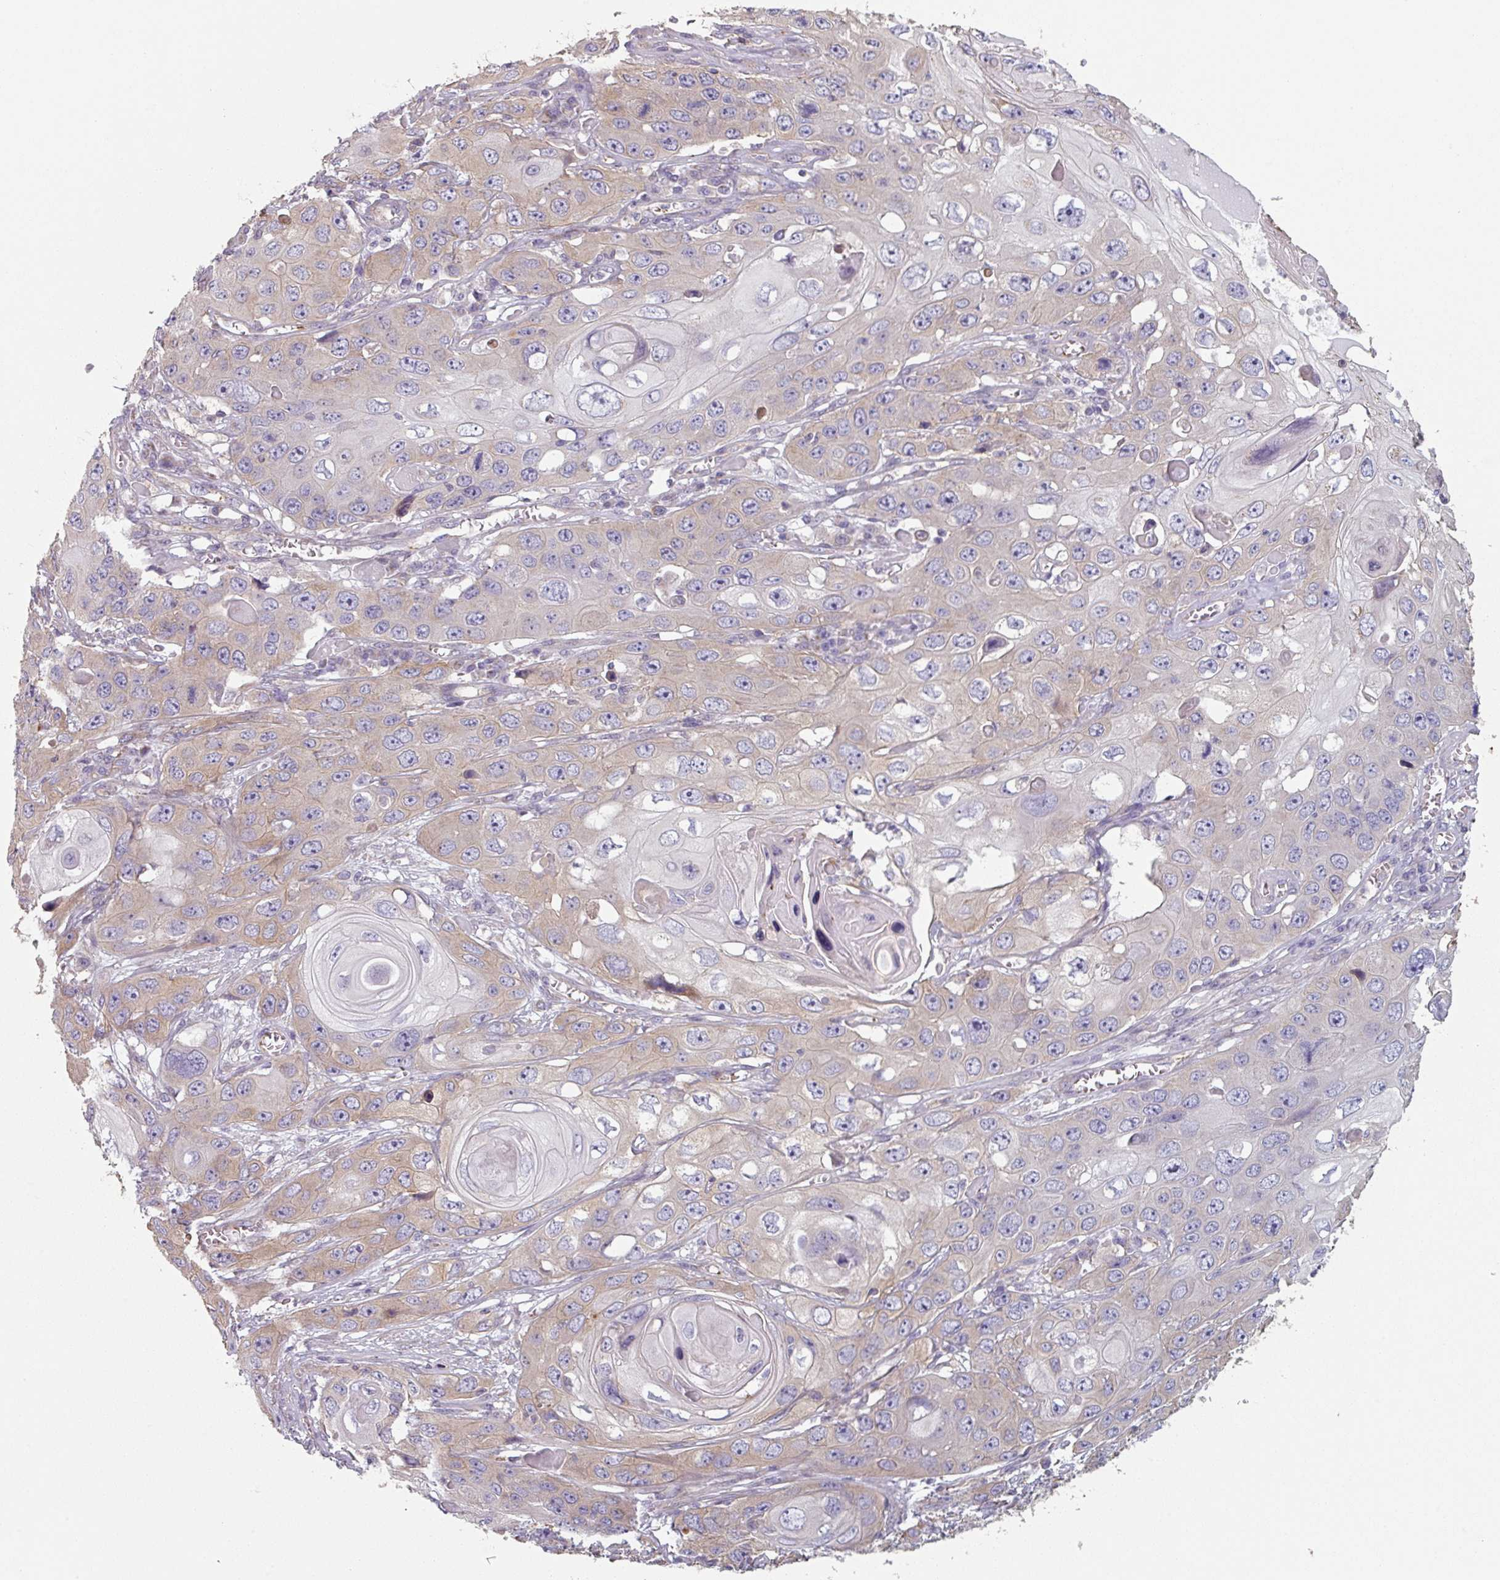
{"staining": {"intensity": "weak", "quantity": "<25%", "location": "cytoplasmic/membranous"}, "tissue": "skin cancer", "cell_type": "Tumor cells", "image_type": "cancer", "snomed": [{"axis": "morphology", "description": "Squamous cell carcinoma, NOS"}, {"axis": "topography", "description": "Skin"}], "caption": "Protein analysis of skin cancer (squamous cell carcinoma) reveals no significant expression in tumor cells.", "gene": "GSTA4", "patient": {"sex": "male", "age": 55}}